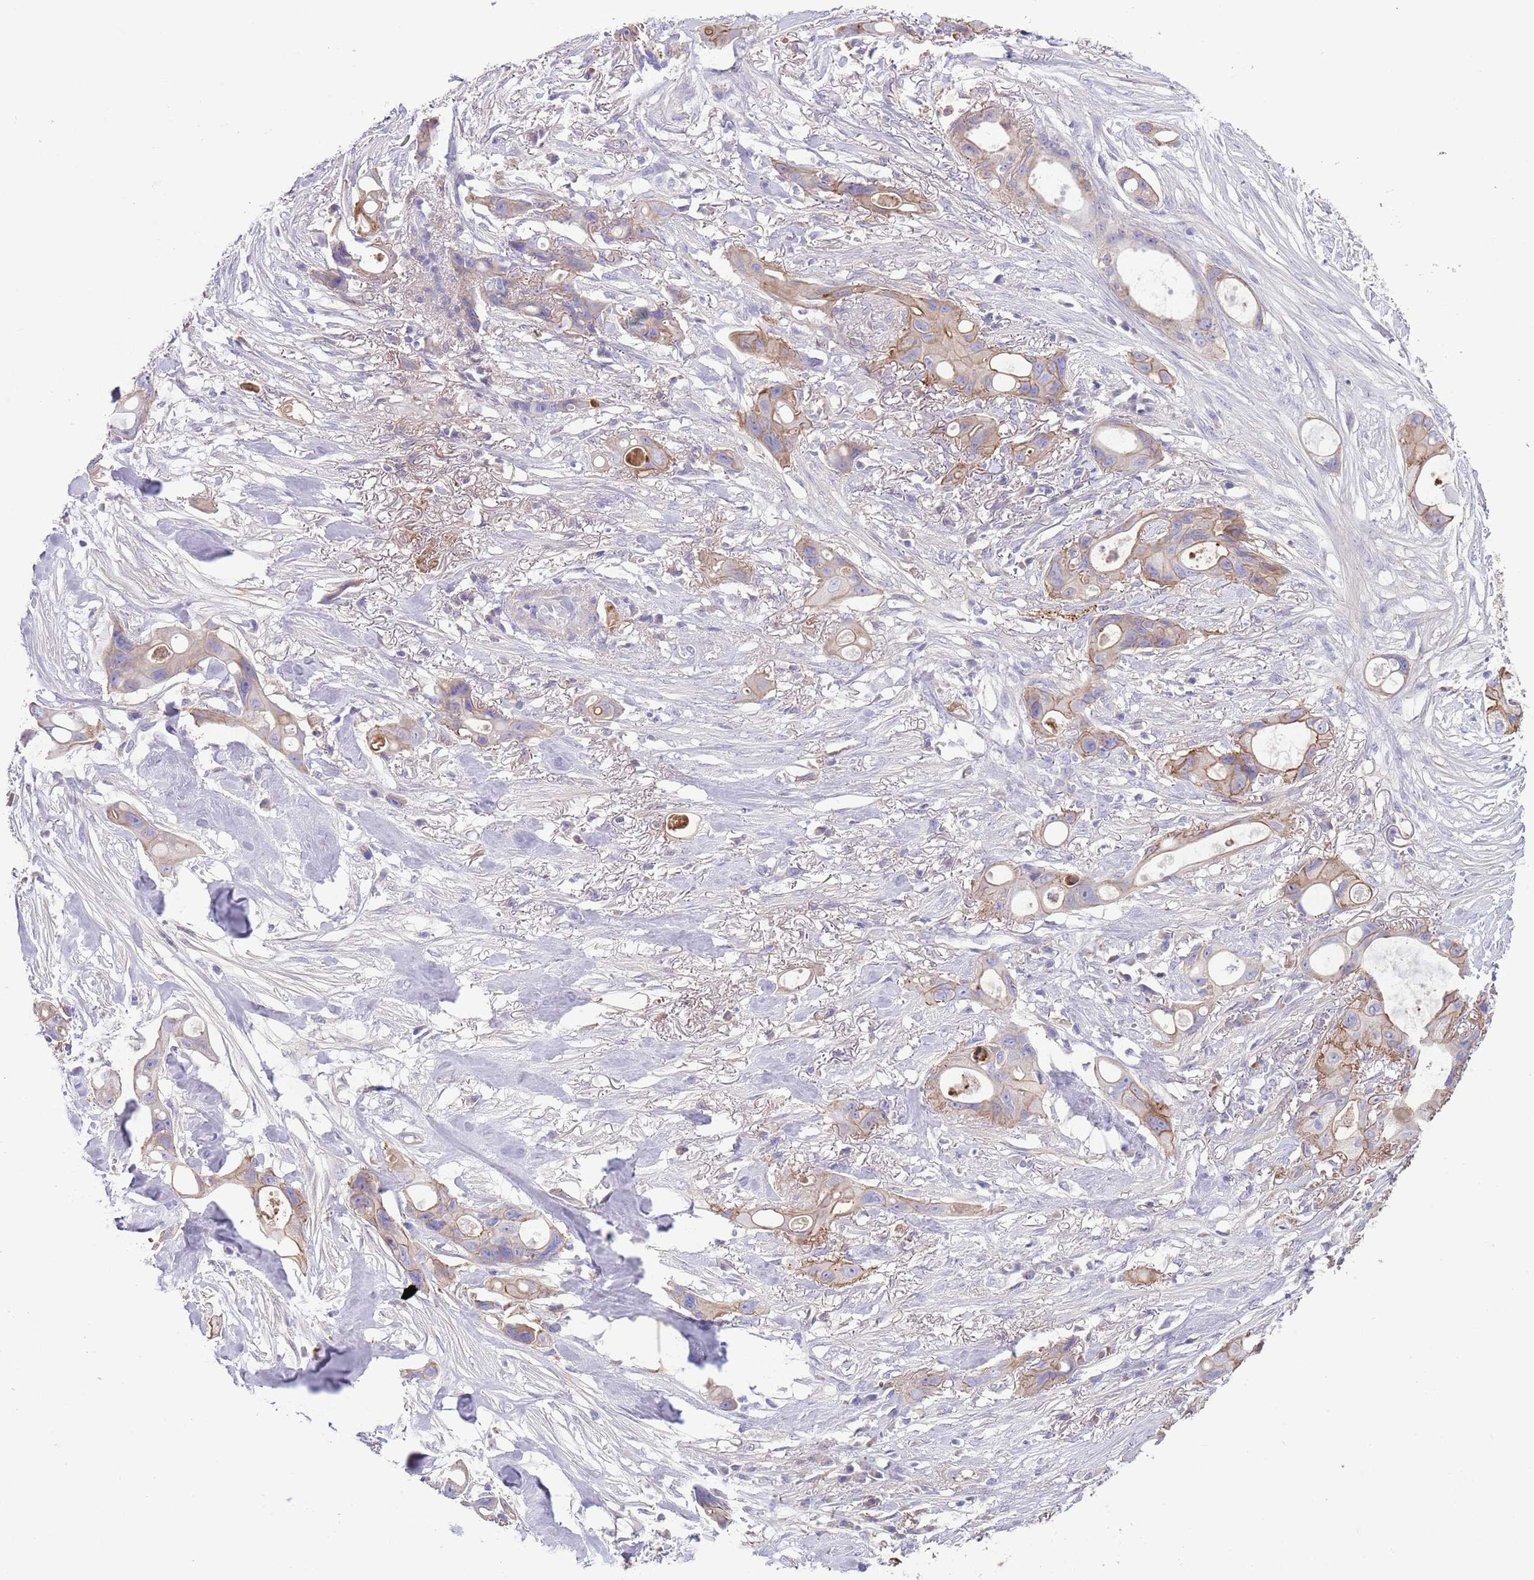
{"staining": {"intensity": "weak", "quantity": "25%-75%", "location": "cytoplasmic/membranous"}, "tissue": "ovarian cancer", "cell_type": "Tumor cells", "image_type": "cancer", "snomed": [{"axis": "morphology", "description": "Cystadenocarcinoma, mucinous, NOS"}, {"axis": "topography", "description": "Ovary"}], "caption": "Weak cytoplasmic/membranous expression for a protein is identified in about 25%-75% of tumor cells of ovarian cancer (mucinous cystadenocarcinoma) using IHC.", "gene": "IGF1", "patient": {"sex": "female", "age": 70}}